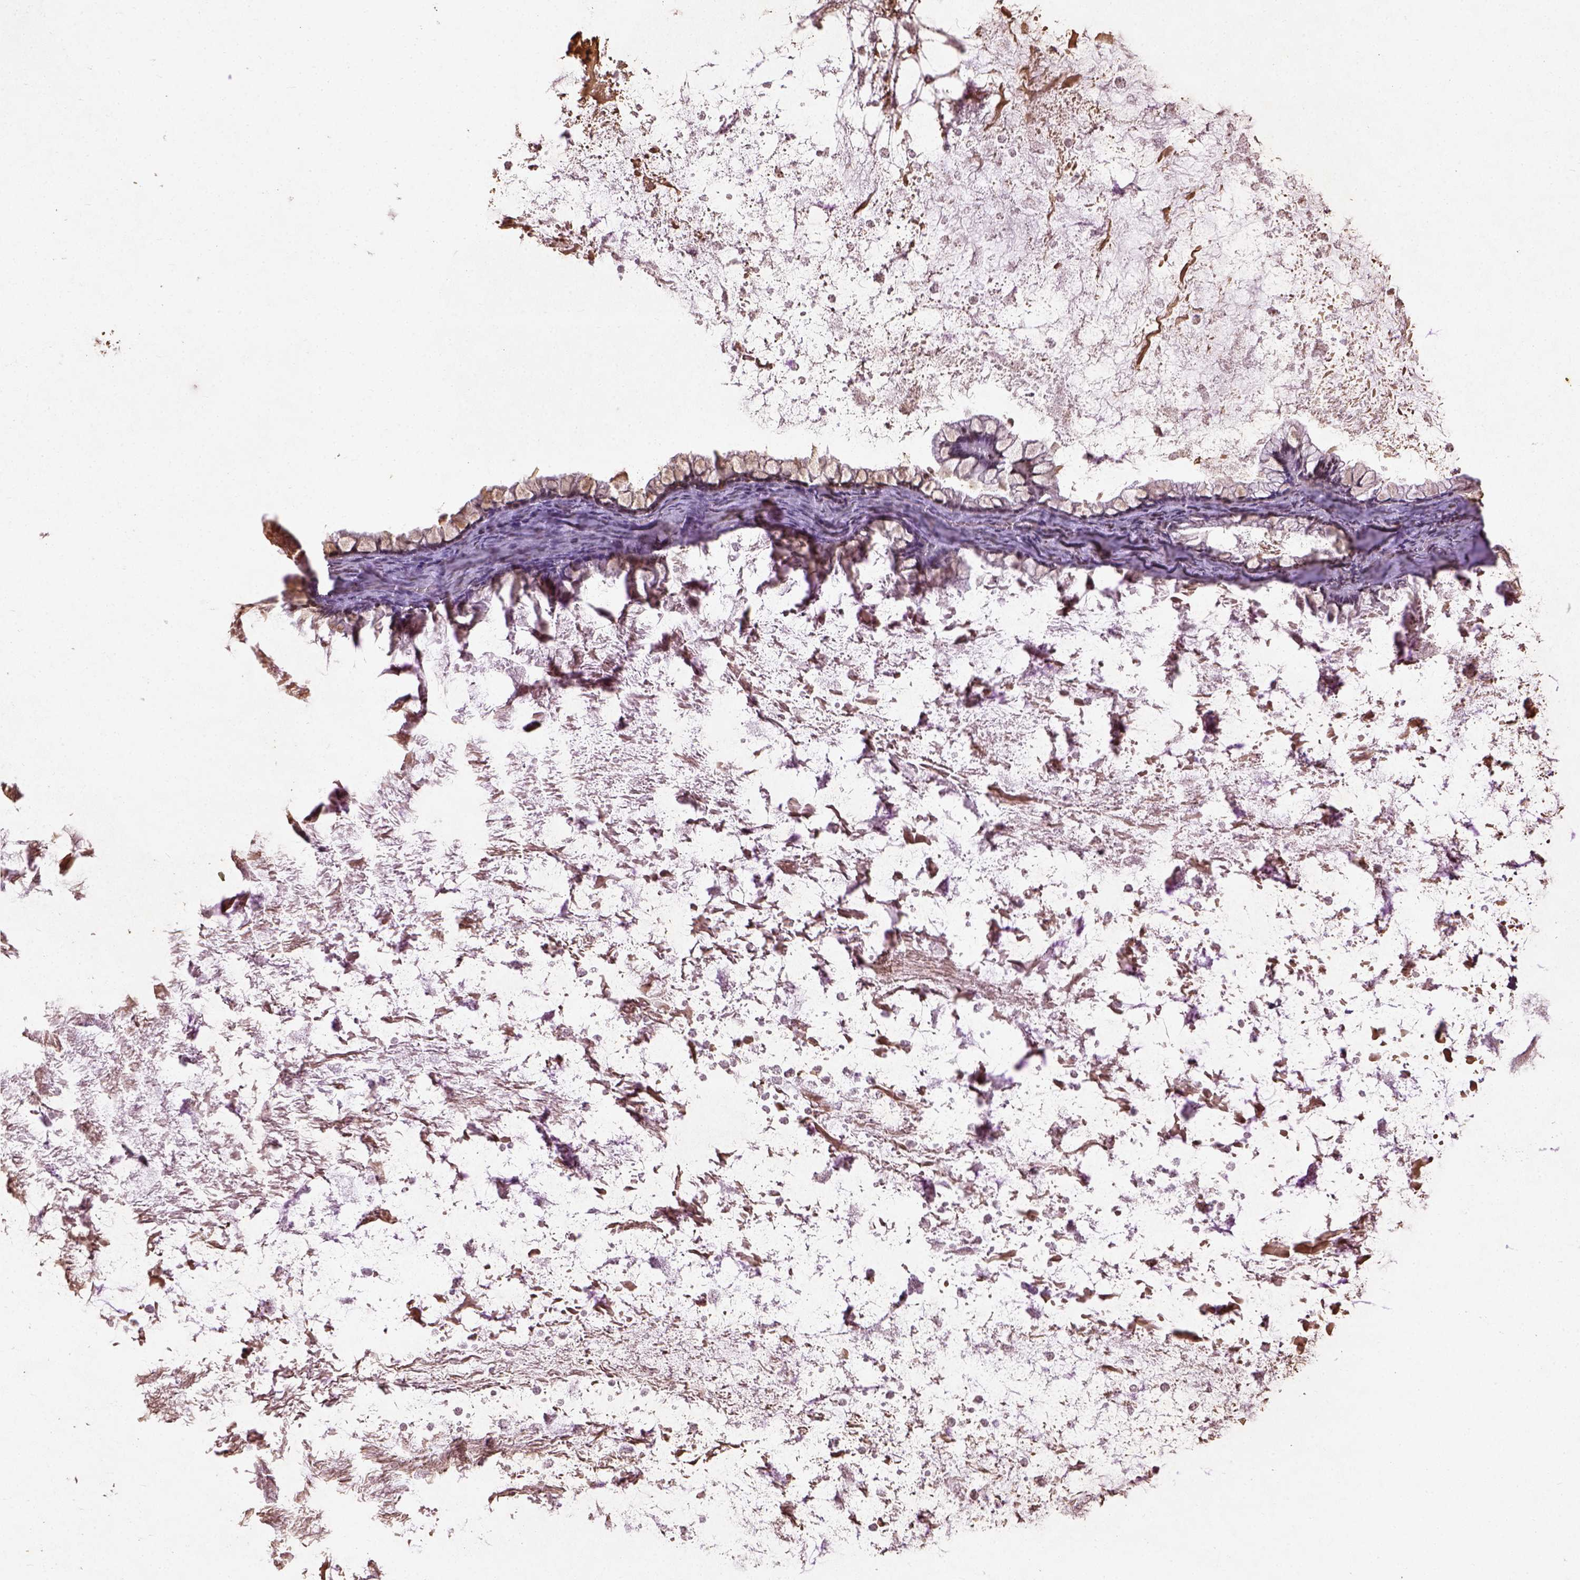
{"staining": {"intensity": "moderate", "quantity": ">75%", "location": "nuclear"}, "tissue": "ovarian cancer", "cell_type": "Tumor cells", "image_type": "cancer", "snomed": [{"axis": "morphology", "description": "Cystadenocarcinoma, mucinous, NOS"}, {"axis": "topography", "description": "Ovary"}], "caption": "A high-resolution image shows IHC staining of ovarian cancer (mucinous cystadenocarcinoma), which reveals moderate nuclear positivity in approximately >75% of tumor cells. (DAB (3,3'-diaminobenzidine) IHC with brightfield microscopy, high magnification).", "gene": "BANF1", "patient": {"sex": "female", "age": 67}}